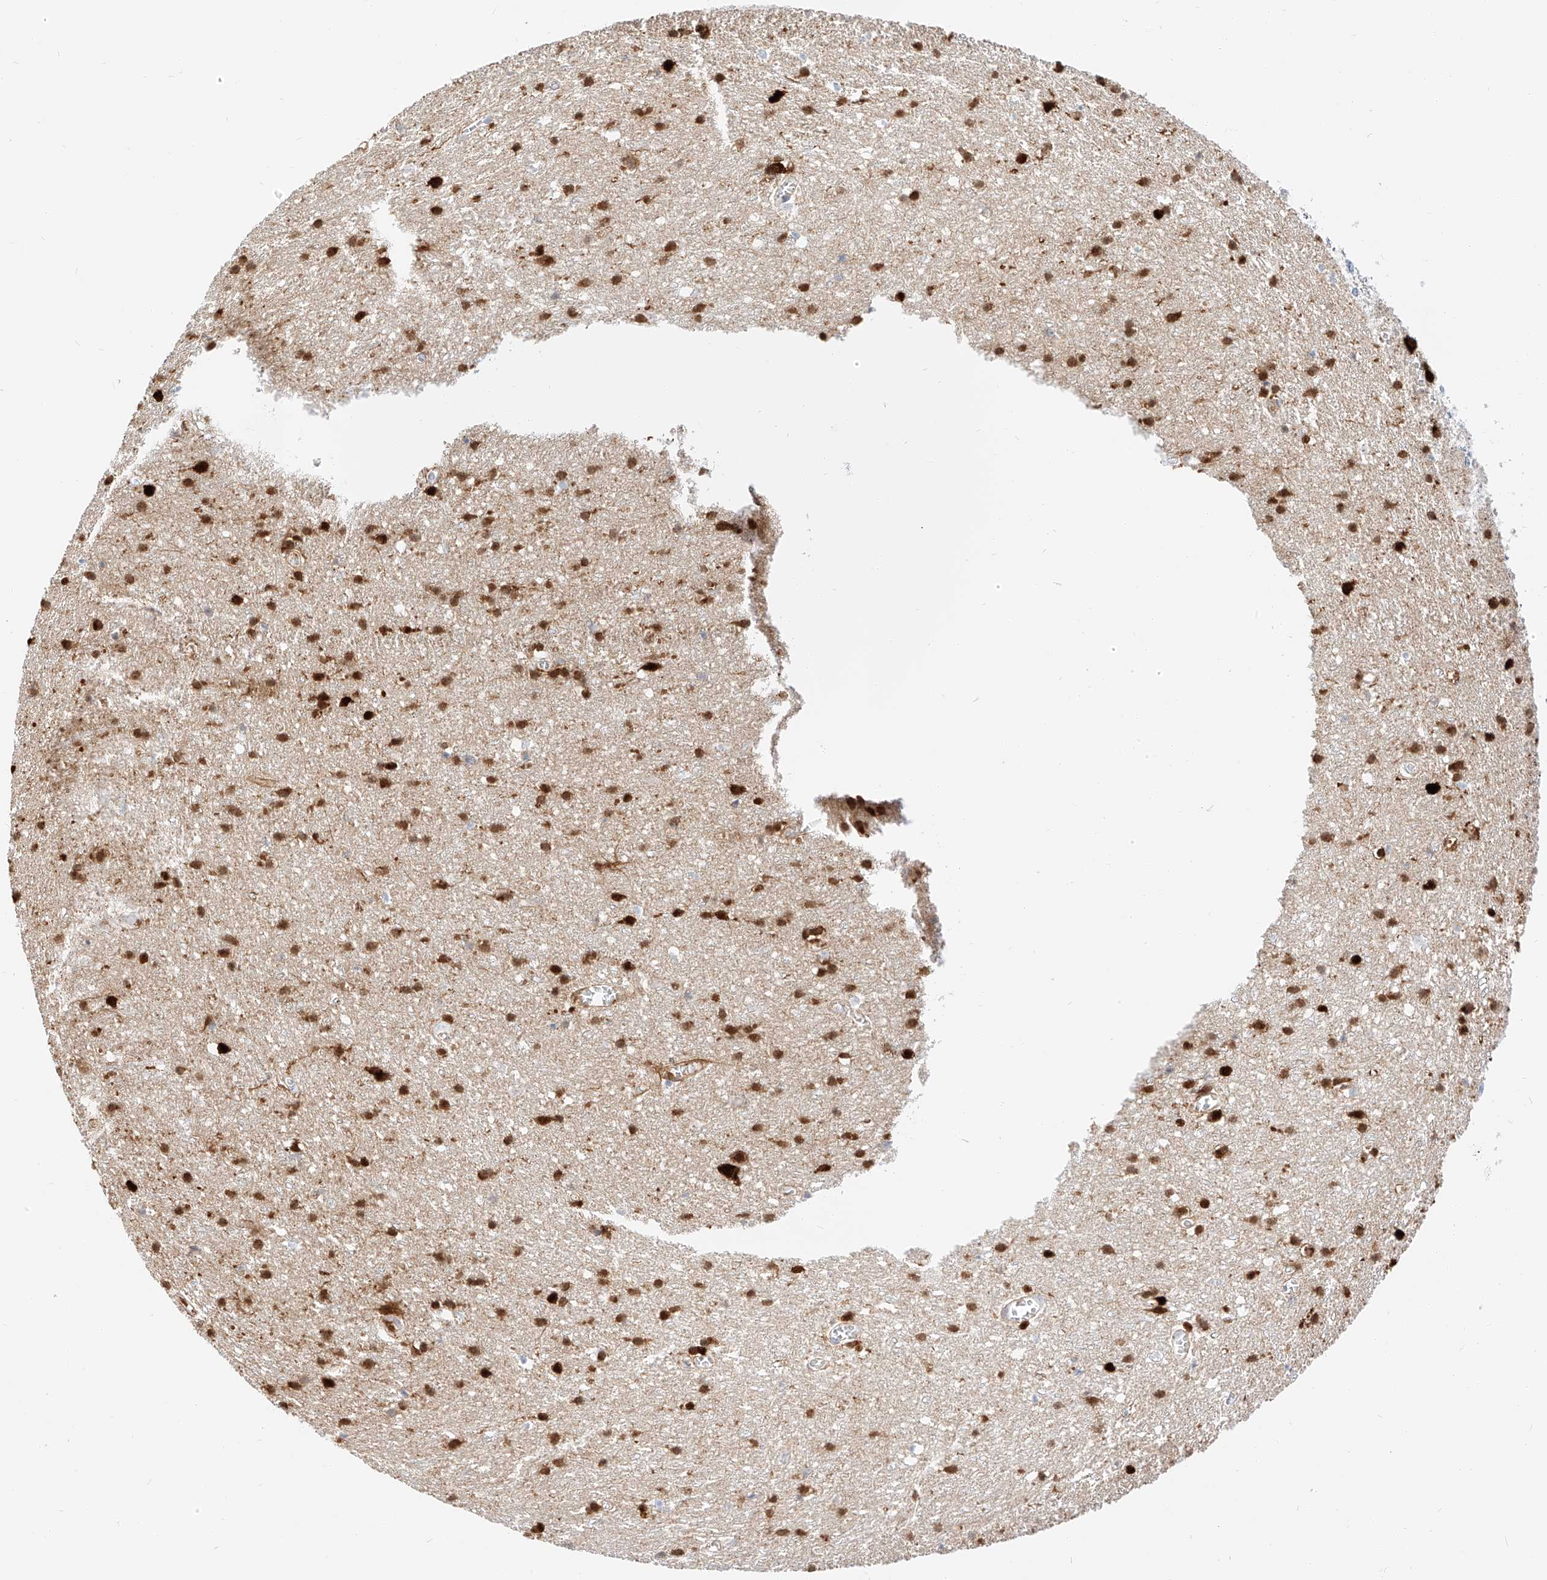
{"staining": {"intensity": "negative", "quantity": "none", "location": "none"}, "tissue": "cerebral cortex", "cell_type": "Endothelial cells", "image_type": "normal", "snomed": [{"axis": "morphology", "description": "Normal tissue, NOS"}, {"axis": "topography", "description": "Cerebral cortex"}], "caption": "DAB (3,3'-diaminobenzidine) immunohistochemical staining of normal human cerebral cortex reveals no significant positivity in endothelial cells.", "gene": "MAP7", "patient": {"sex": "female", "age": 64}}